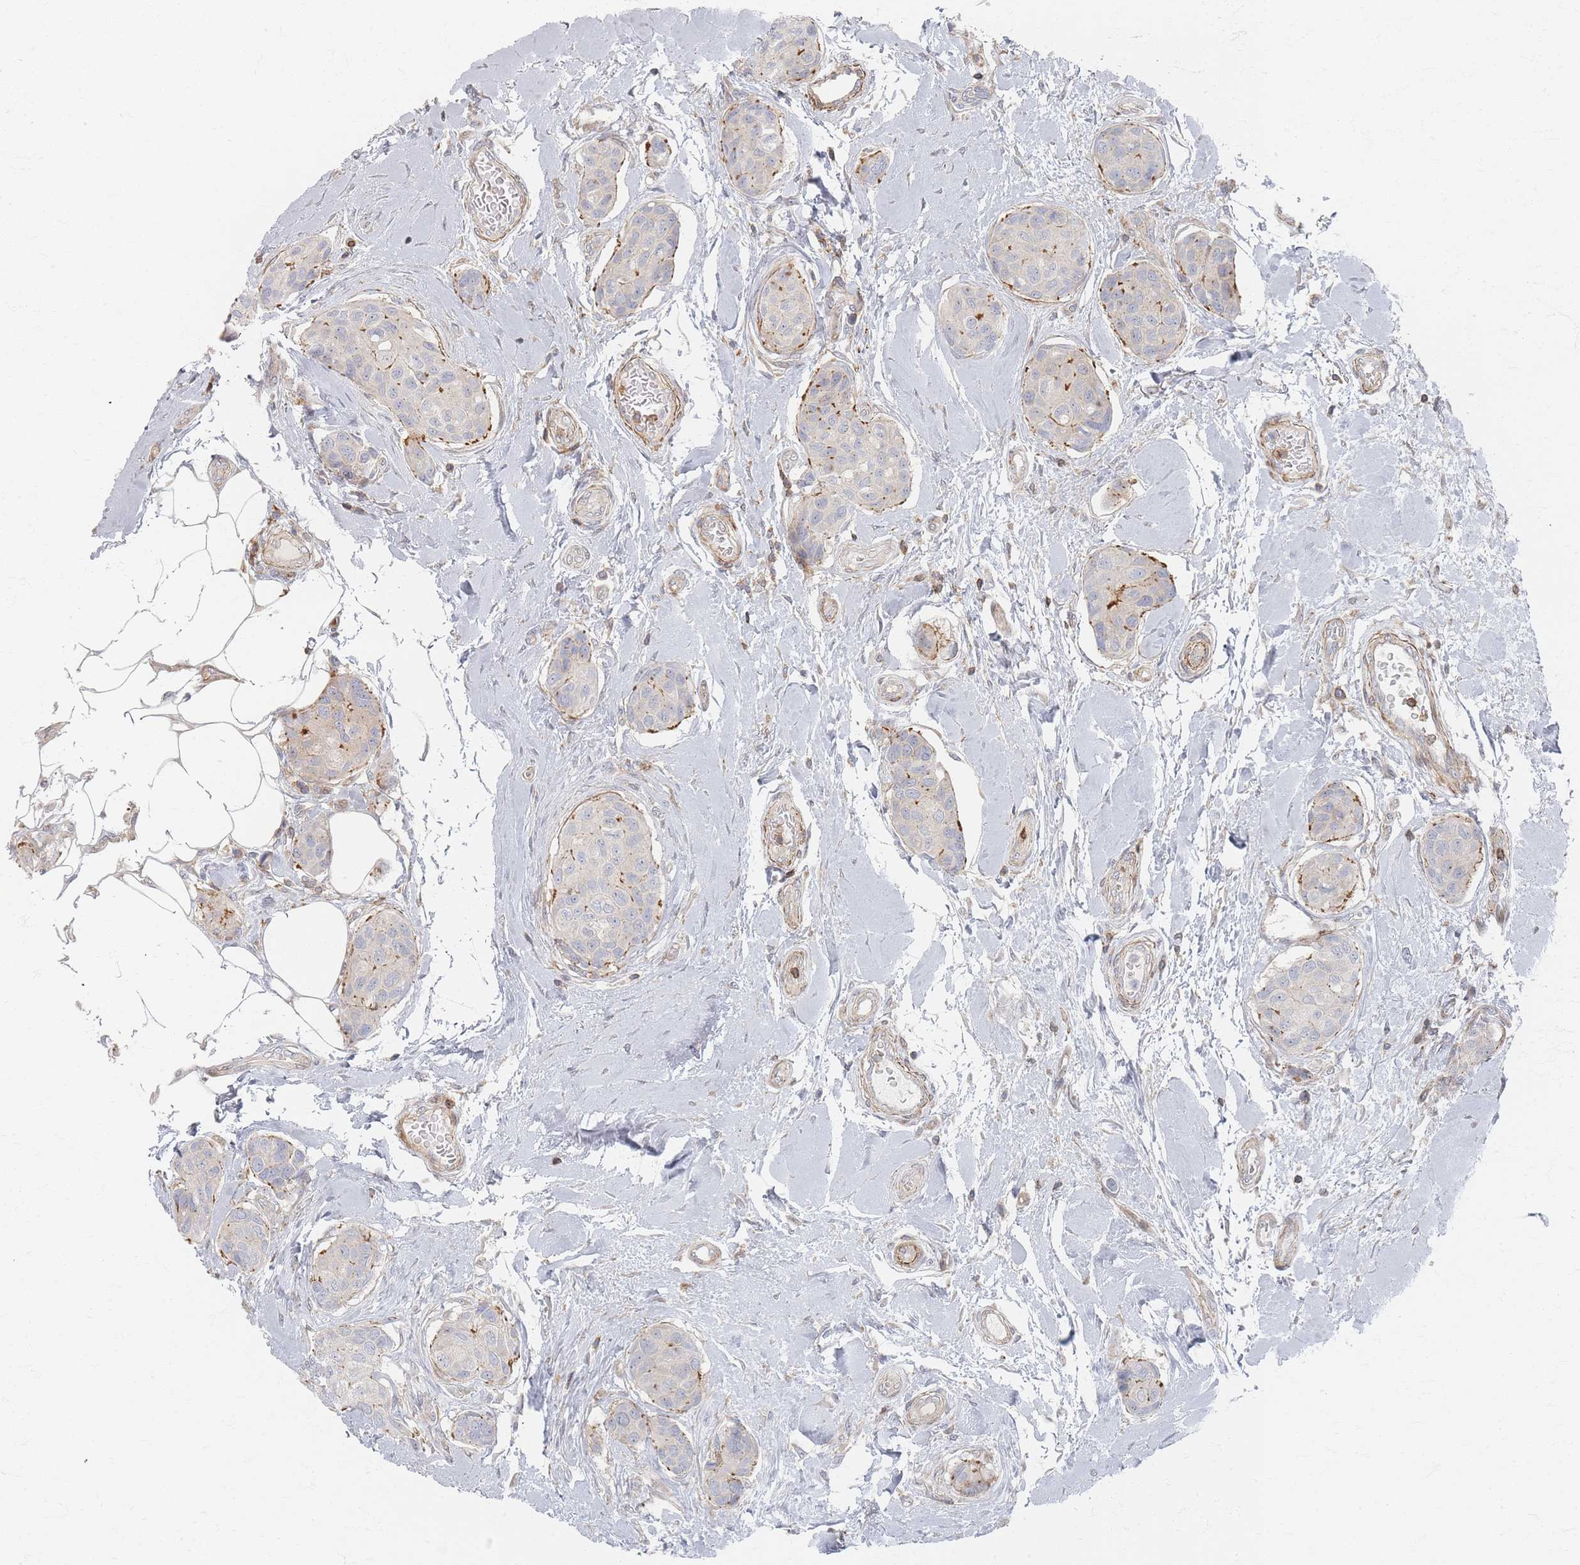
{"staining": {"intensity": "moderate", "quantity": "<25%", "location": "cytoplasmic/membranous"}, "tissue": "breast cancer", "cell_type": "Tumor cells", "image_type": "cancer", "snomed": [{"axis": "morphology", "description": "Duct carcinoma"}, {"axis": "topography", "description": "Breast"}, {"axis": "topography", "description": "Lymph node"}], "caption": "Breast cancer (intraductal carcinoma) stained for a protein (brown) displays moderate cytoplasmic/membranous positive positivity in about <25% of tumor cells.", "gene": "ZNF852", "patient": {"sex": "female", "age": 80}}